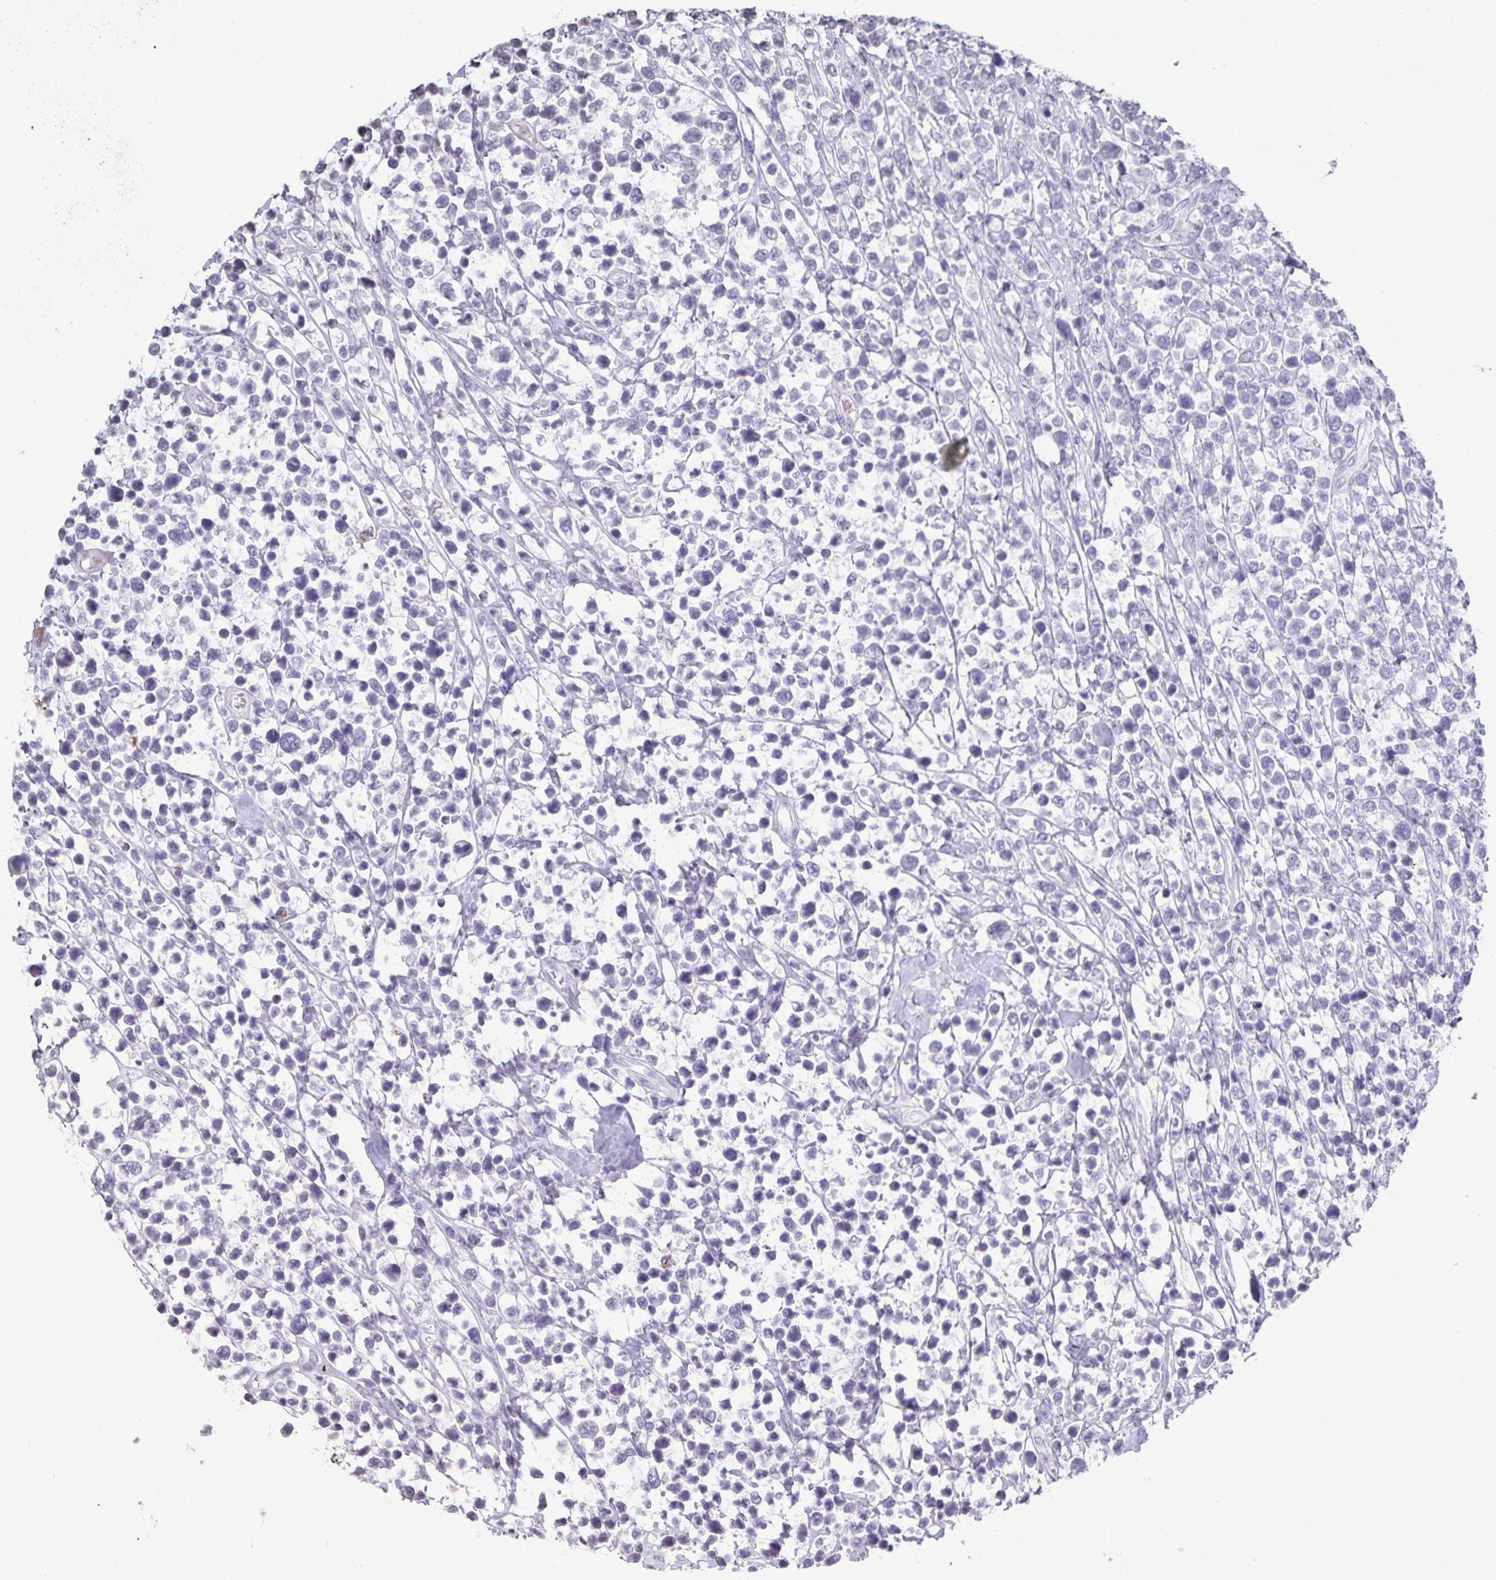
{"staining": {"intensity": "negative", "quantity": "none", "location": "none"}, "tissue": "lymphoma", "cell_type": "Tumor cells", "image_type": "cancer", "snomed": [{"axis": "morphology", "description": "Malignant lymphoma, non-Hodgkin's type, High grade"}, {"axis": "topography", "description": "Soft tissue"}], "caption": "Tumor cells are negative for brown protein staining in lymphoma.", "gene": "AQP4", "patient": {"sex": "female", "age": 56}}